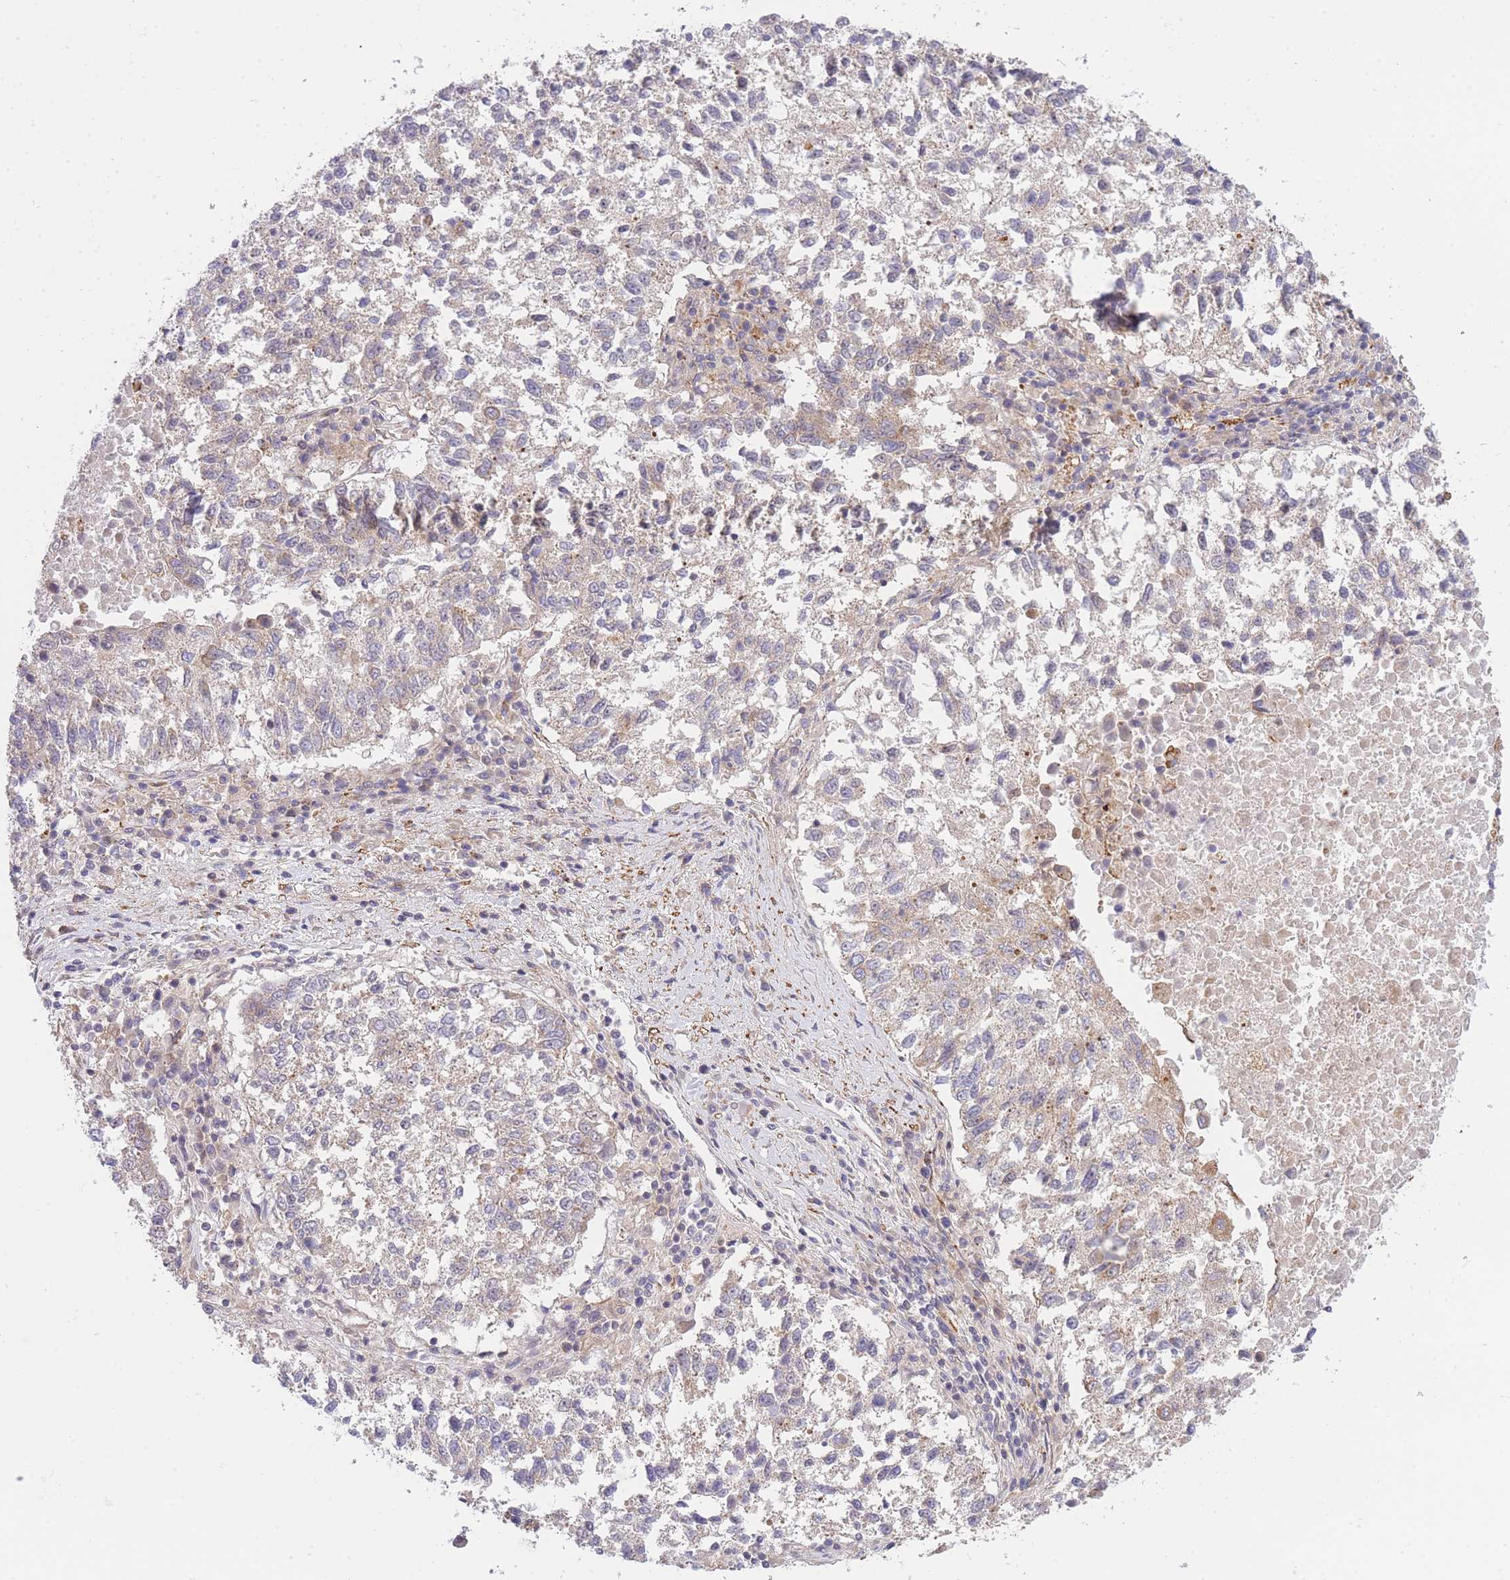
{"staining": {"intensity": "negative", "quantity": "none", "location": "none"}, "tissue": "lung cancer", "cell_type": "Tumor cells", "image_type": "cancer", "snomed": [{"axis": "morphology", "description": "Squamous cell carcinoma, NOS"}, {"axis": "topography", "description": "Lung"}], "caption": "High power microscopy photomicrograph of an immunohistochemistry histopathology image of lung cancer, revealing no significant expression in tumor cells.", "gene": "EIF2B2", "patient": {"sex": "male", "age": 73}}